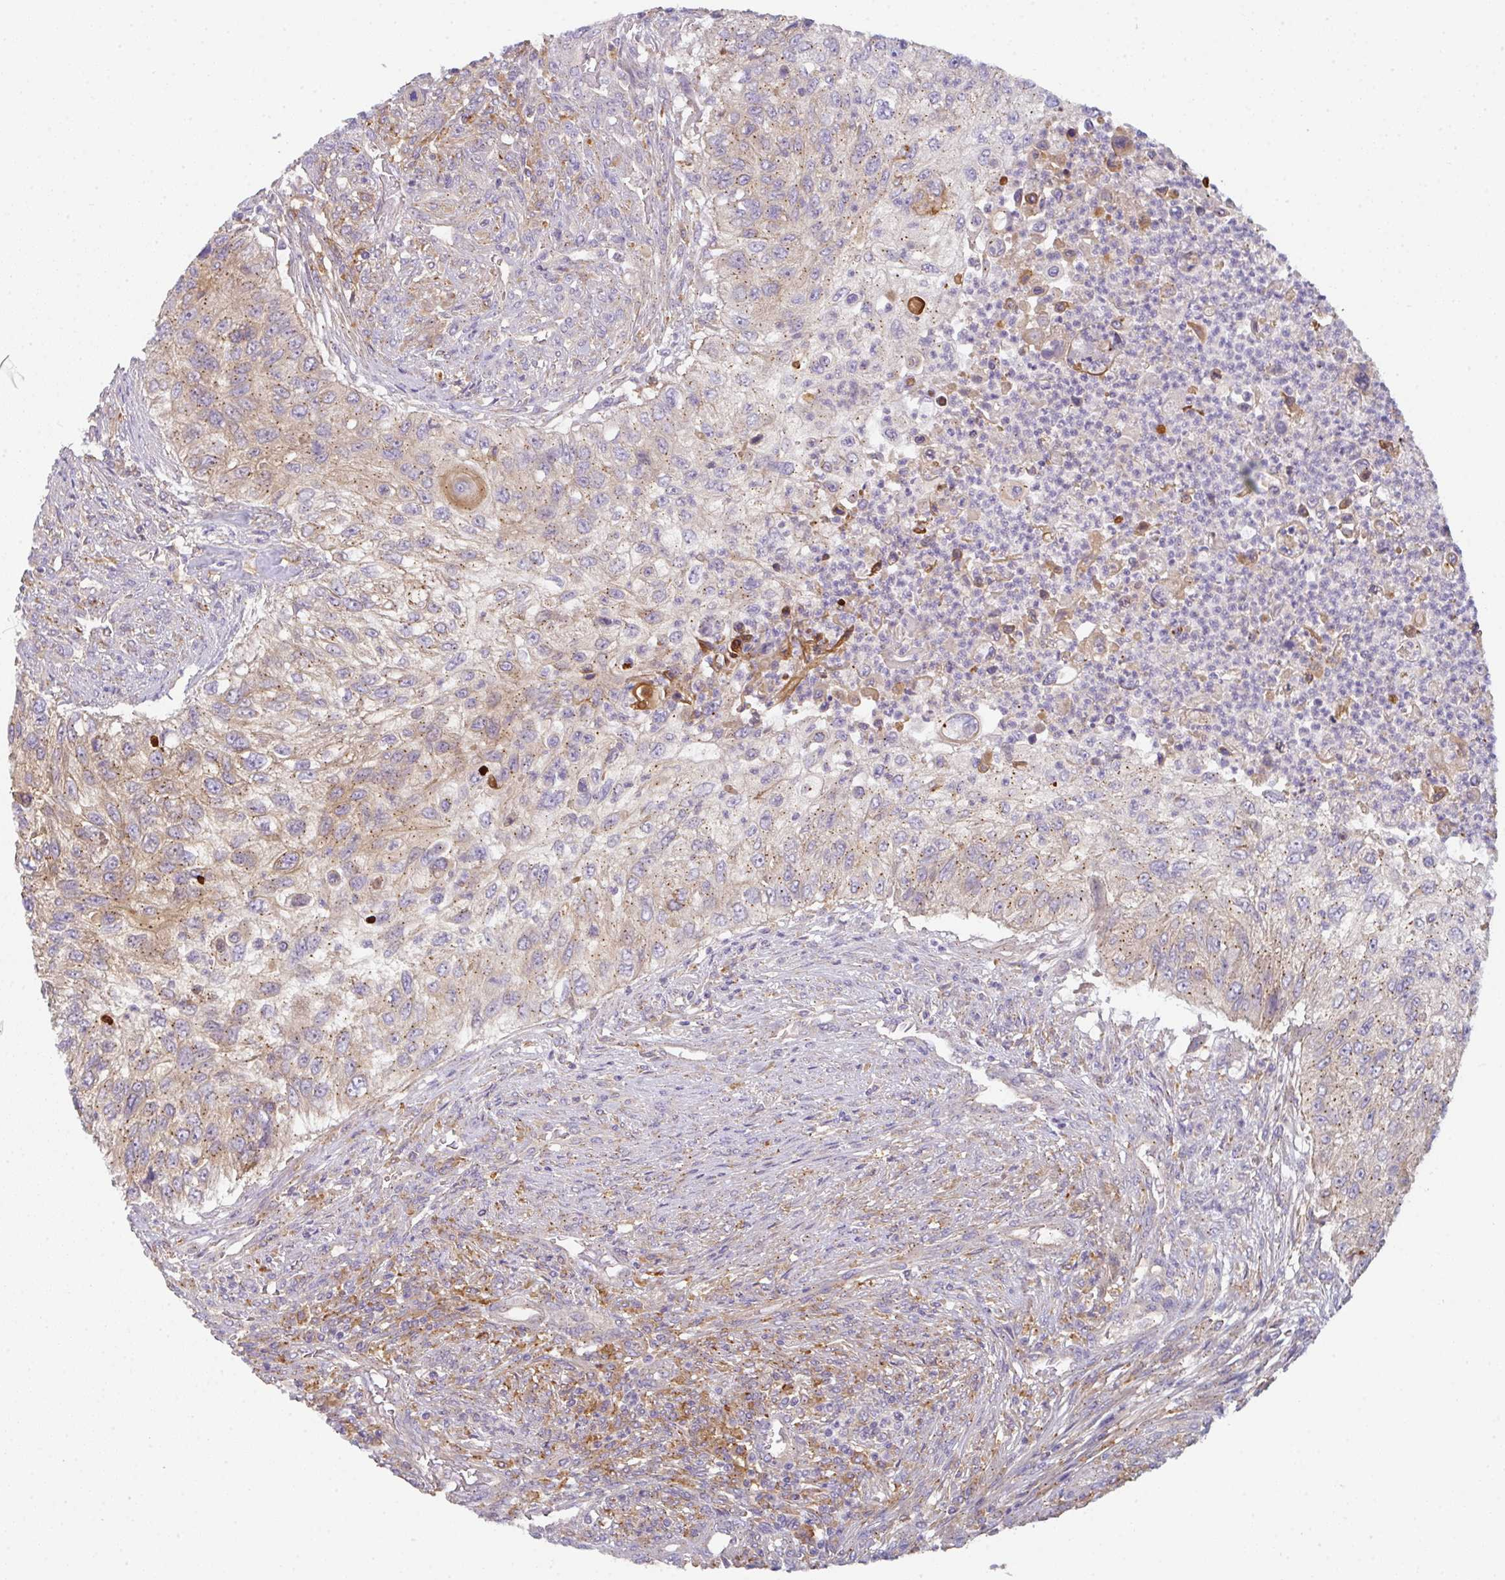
{"staining": {"intensity": "weak", "quantity": "25%-75%", "location": "cytoplasmic/membranous"}, "tissue": "urothelial cancer", "cell_type": "Tumor cells", "image_type": "cancer", "snomed": [{"axis": "morphology", "description": "Urothelial carcinoma, High grade"}, {"axis": "topography", "description": "Urinary bladder"}], "caption": "The histopathology image reveals staining of urothelial cancer, revealing weak cytoplasmic/membranous protein expression (brown color) within tumor cells.", "gene": "SNX5", "patient": {"sex": "female", "age": 60}}